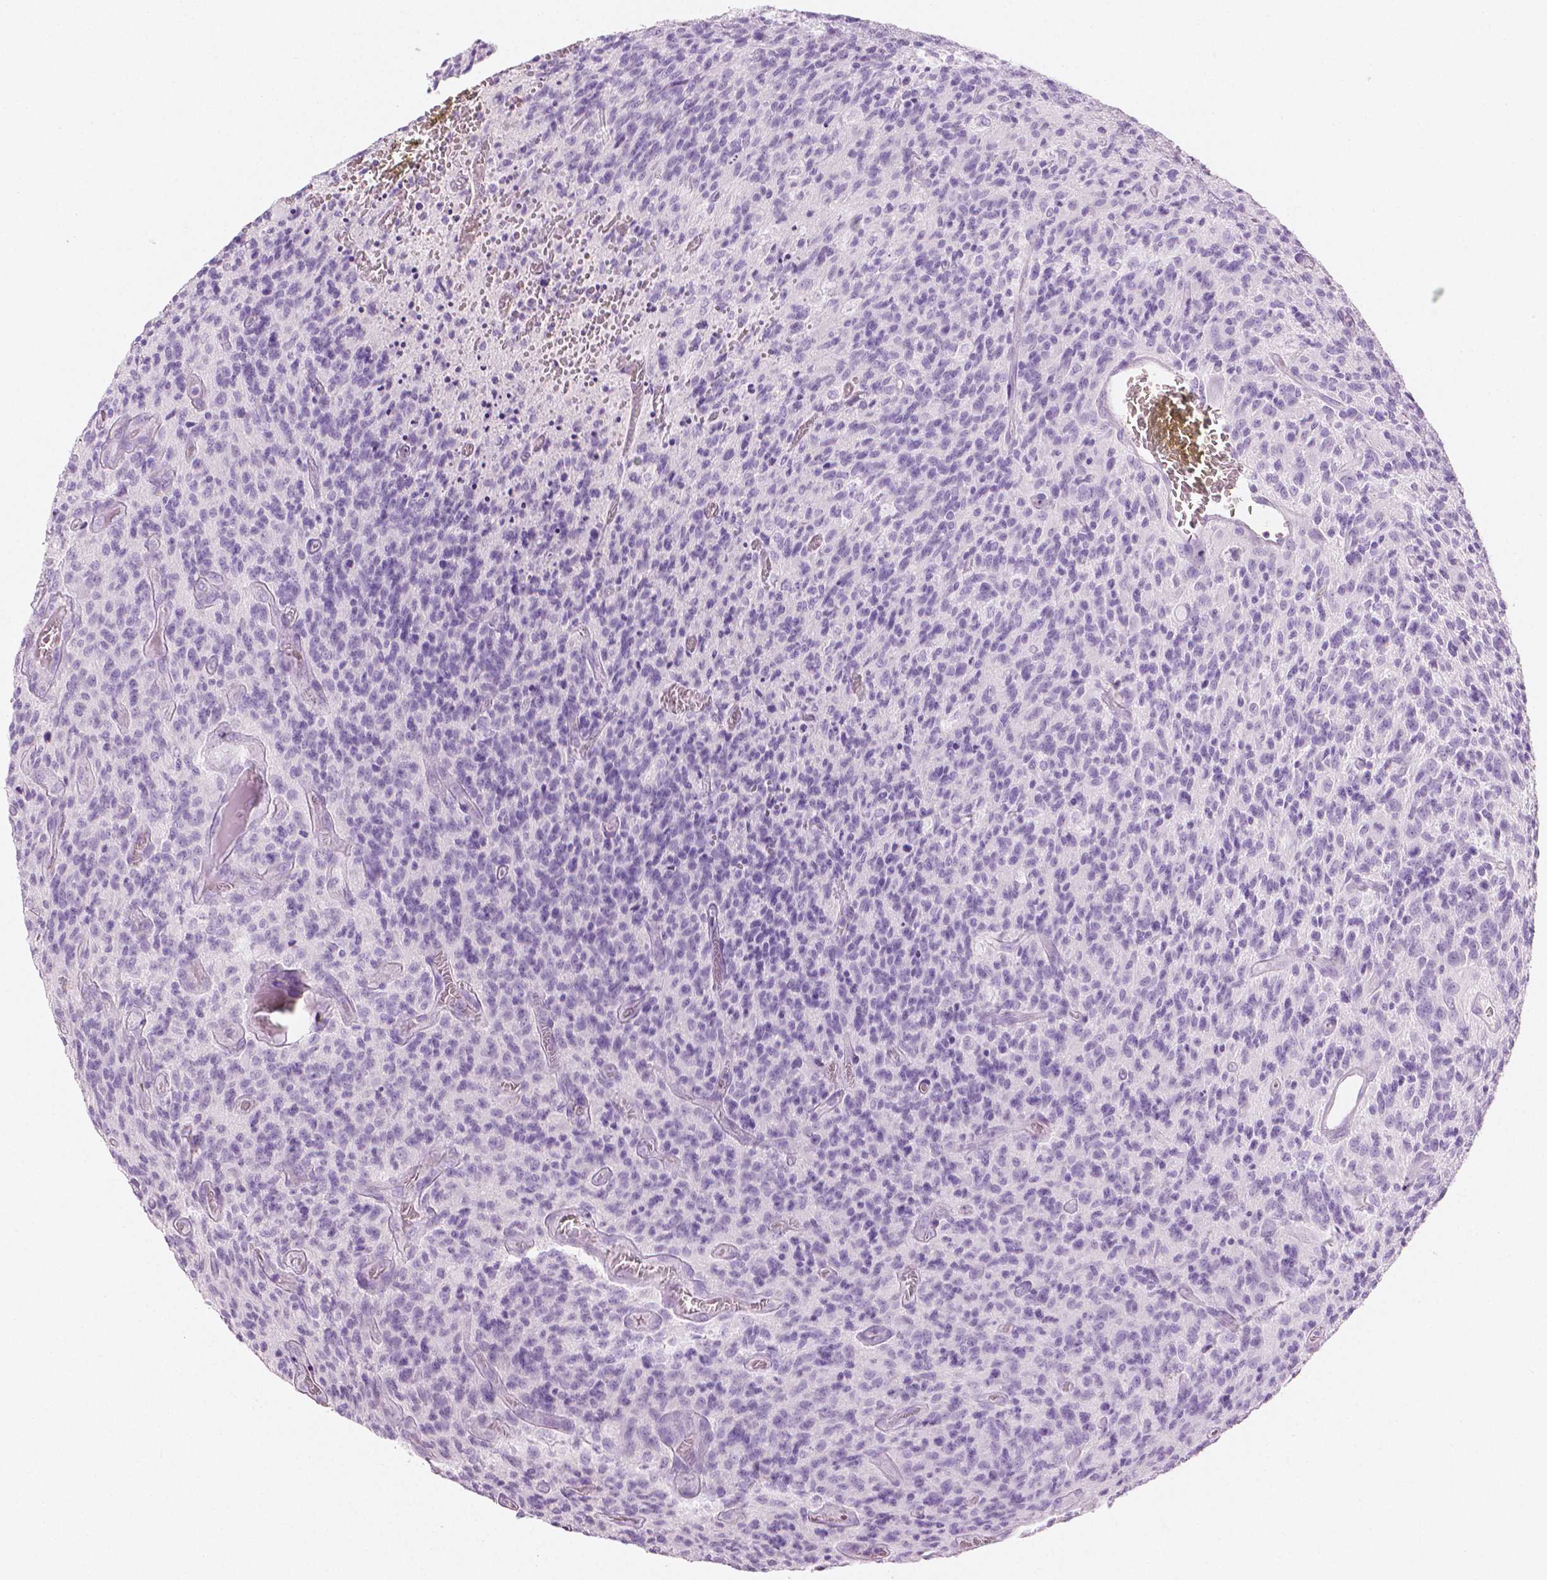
{"staining": {"intensity": "negative", "quantity": "none", "location": "none"}, "tissue": "glioma", "cell_type": "Tumor cells", "image_type": "cancer", "snomed": [{"axis": "morphology", "description": "Glioma, malignant, High grade"}, {"axis": "topography", "description": "Brain"}], "caption": "Tumor cells show no significant positivity in malignant high-grade glioma.", "gene": "PLIN4", "patient": {"sex": "male", "age": 76}}